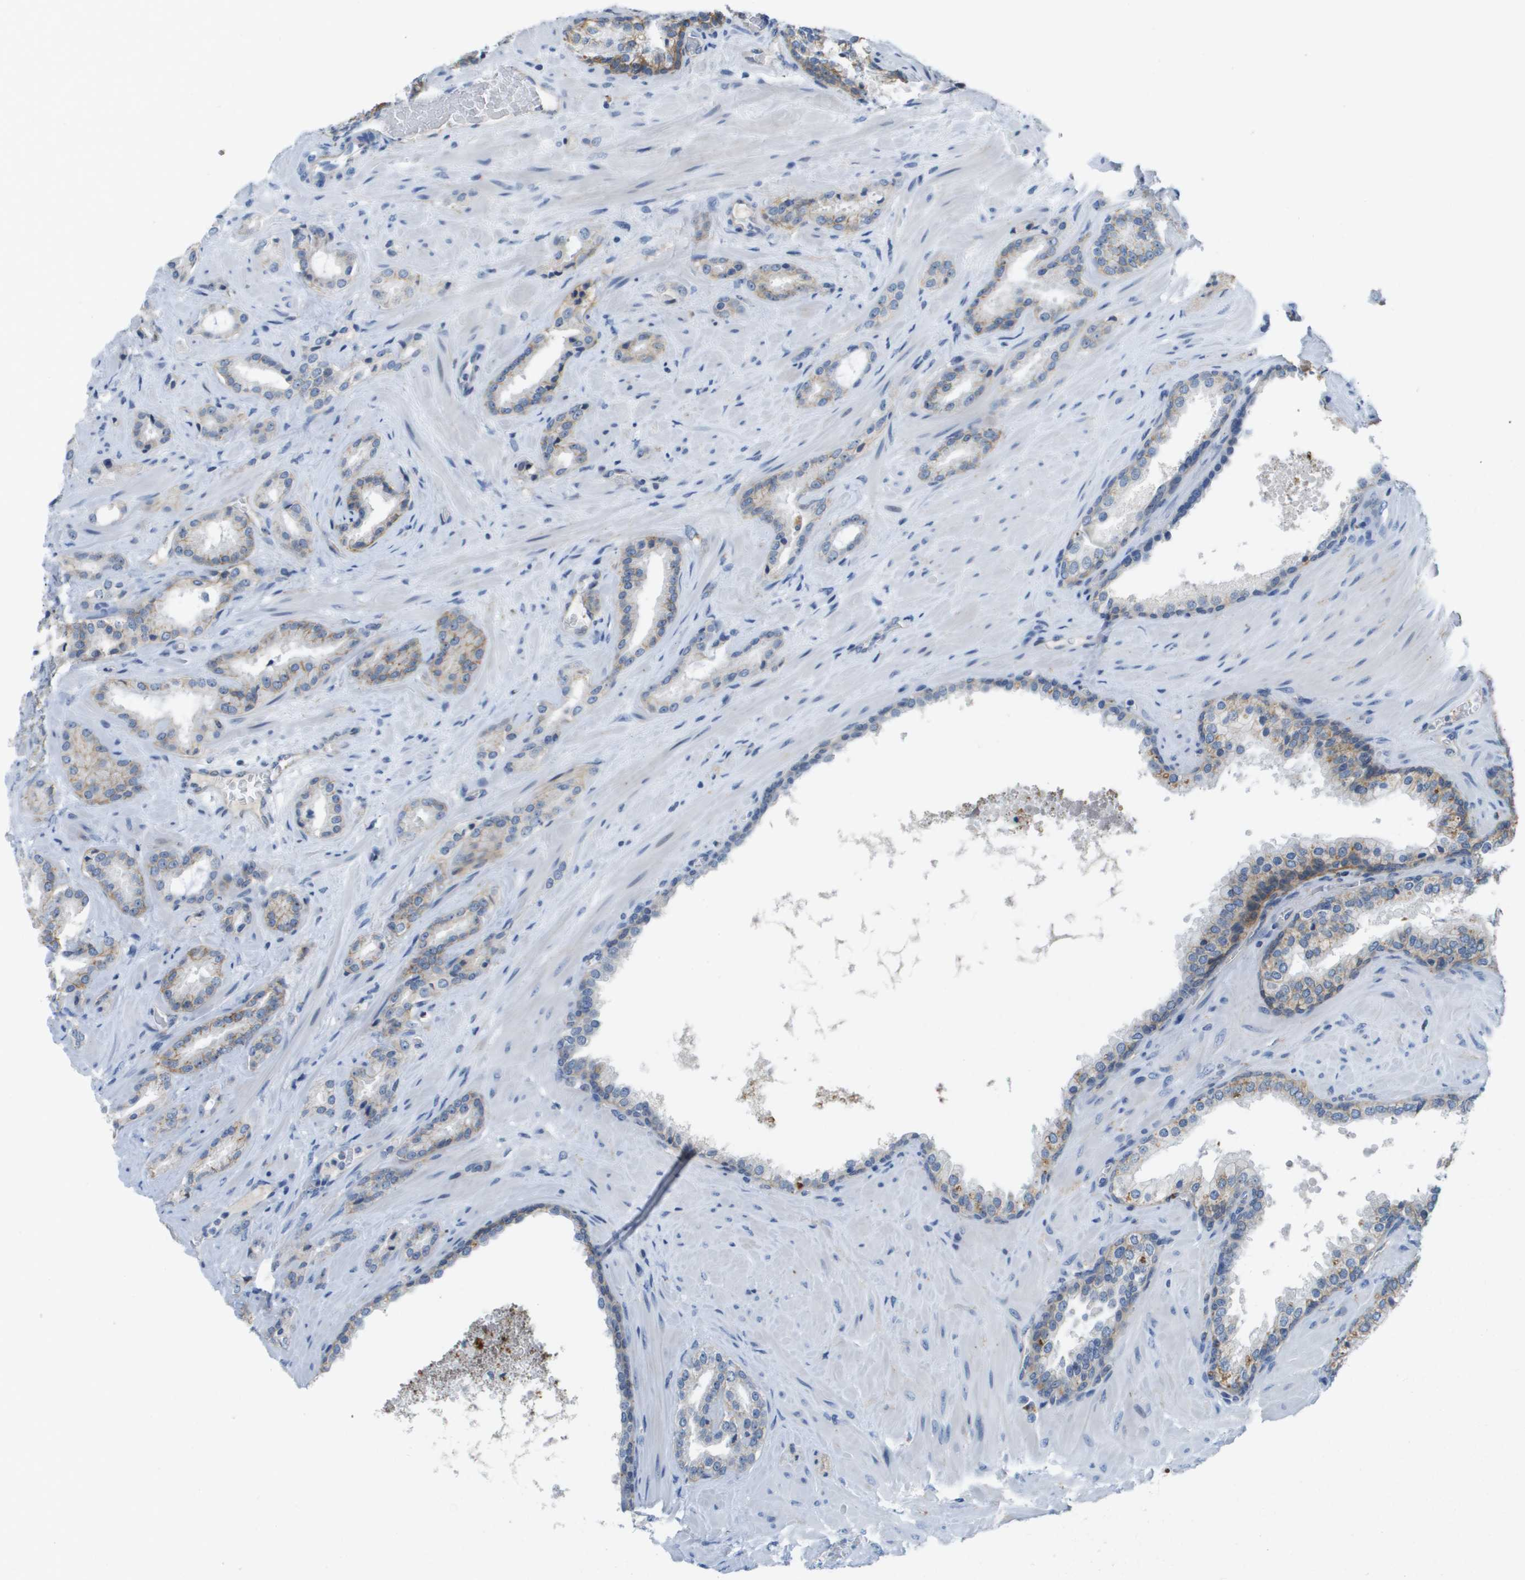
{"staining": {"intensity": "moderate", "quantity": "<25%", "location": "cytoplasmic/membranous"}, "tissue": "prostate cancer", "cell_type": "Tumor cells", "image_type": "cancer", "snomed": [{"axis": "morphology", "description": "Adenocarcinoma, High grade"}, {"axis": "topography", "description": "Prostate"}], "caption": "A high-resolution micrograph shows immunohistochemistry staining of prostate cancer (high-grade adenocarcinoma), which demonstrates moderate cytoplasmic/membranous positivity in approximately <25% of tumor cells.", "gene": "ITGA6", "patient": {"sex": "male", "age": 64}}